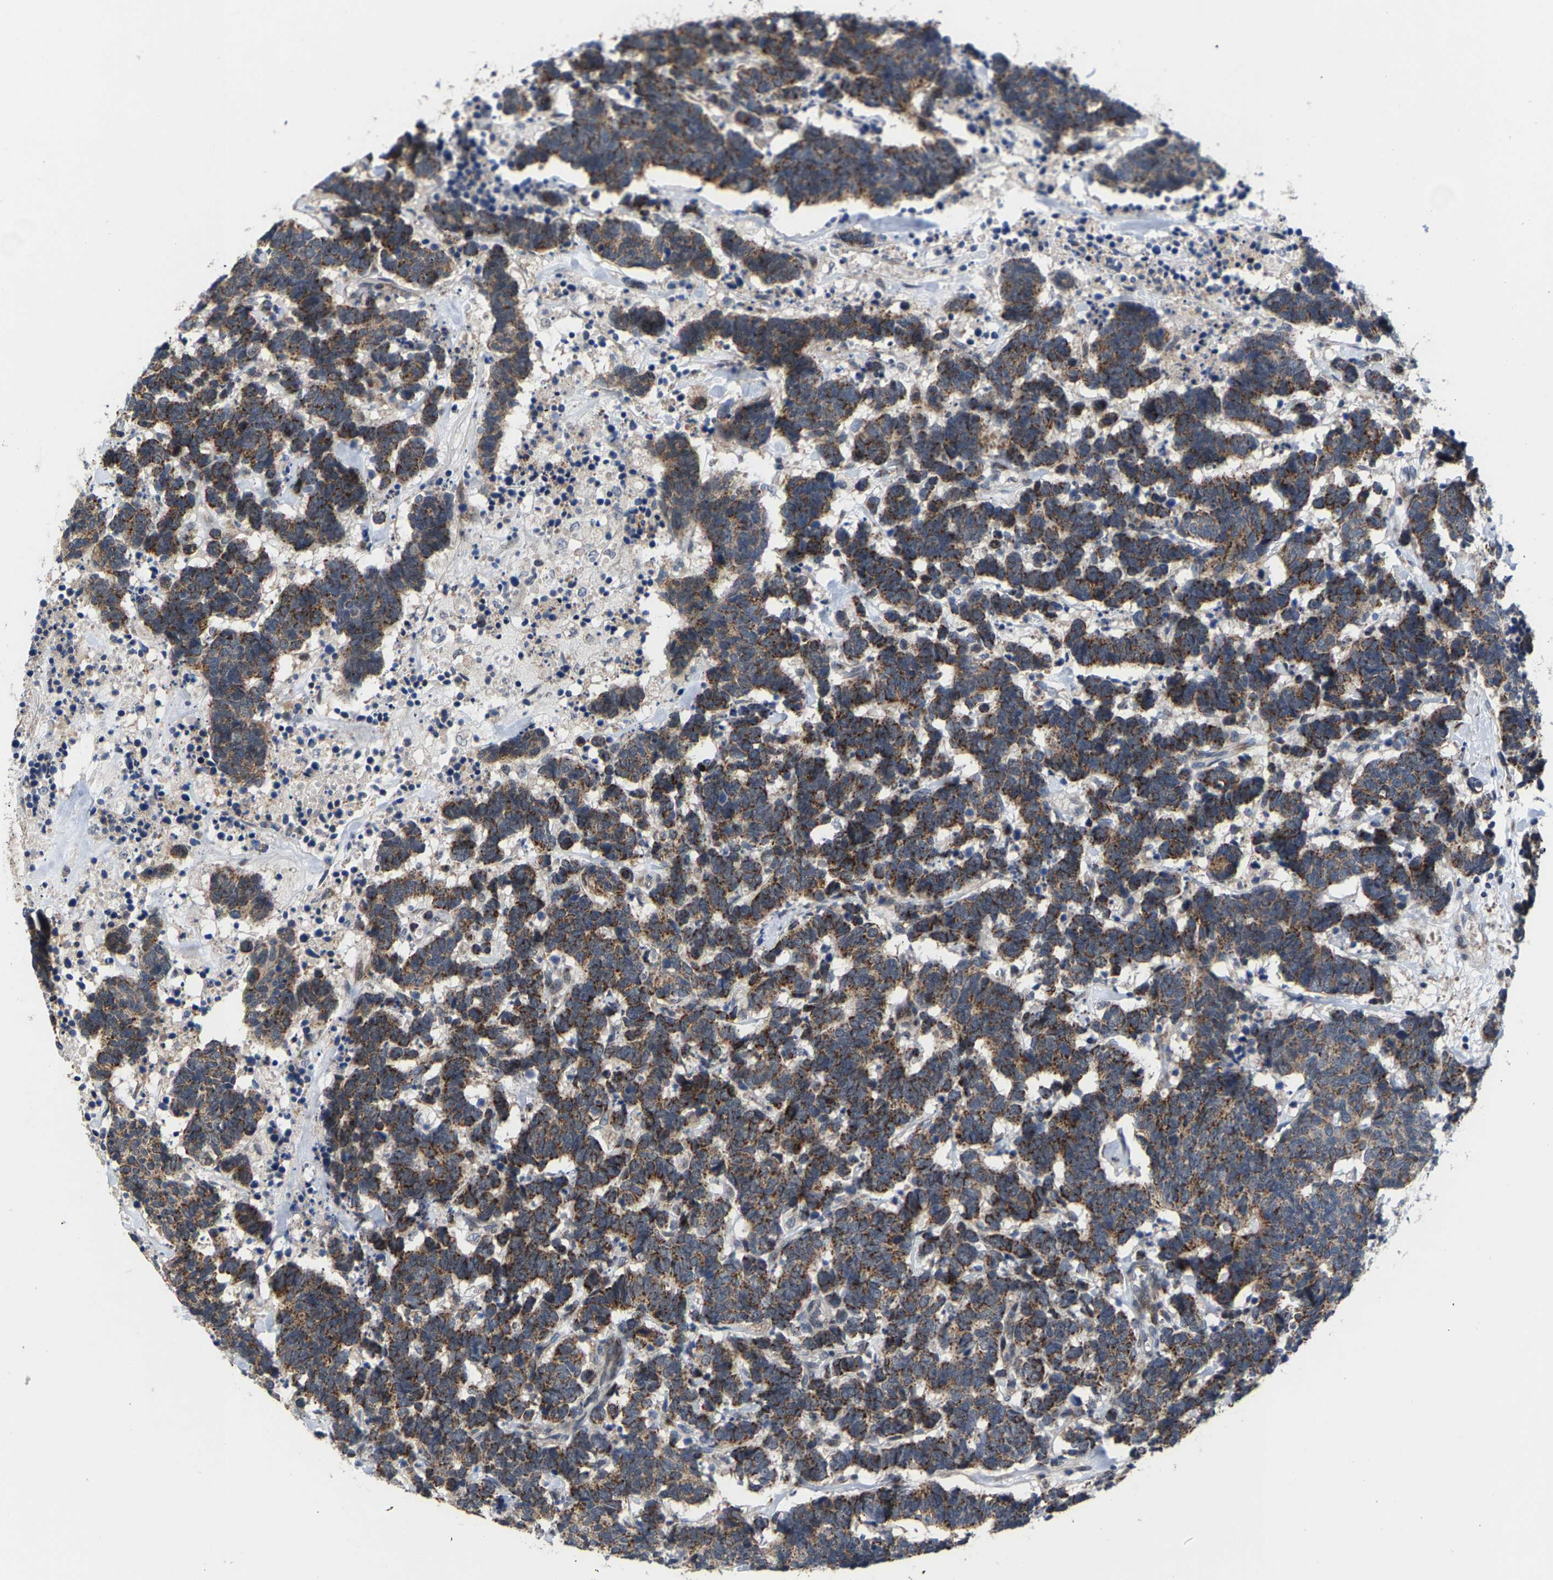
{"staining": {"intensity": "moderate", "quantity": ">75%", "location": "cytoplasmic/membranous"}, "tissue": "carcinoid", "cell_type": "Tumor cells", "image_type": "cancer", "snomed": [{"axis": "morphology", "description": "Carcinoma, NOS"}, {"axis": "morphology", "description": "Carcinoid, malignant, NOS"}, {"axis": "topography", "description": "Urinary bladder"}], "caption": "Protein positivity by immunohistochemistry demonstrates moderate cytoplasmic/membranous staining in about >75% of tumor cells in carcinoid.", "gene": "TDRKH", "patient": {"sex": "male", "age": 57}}